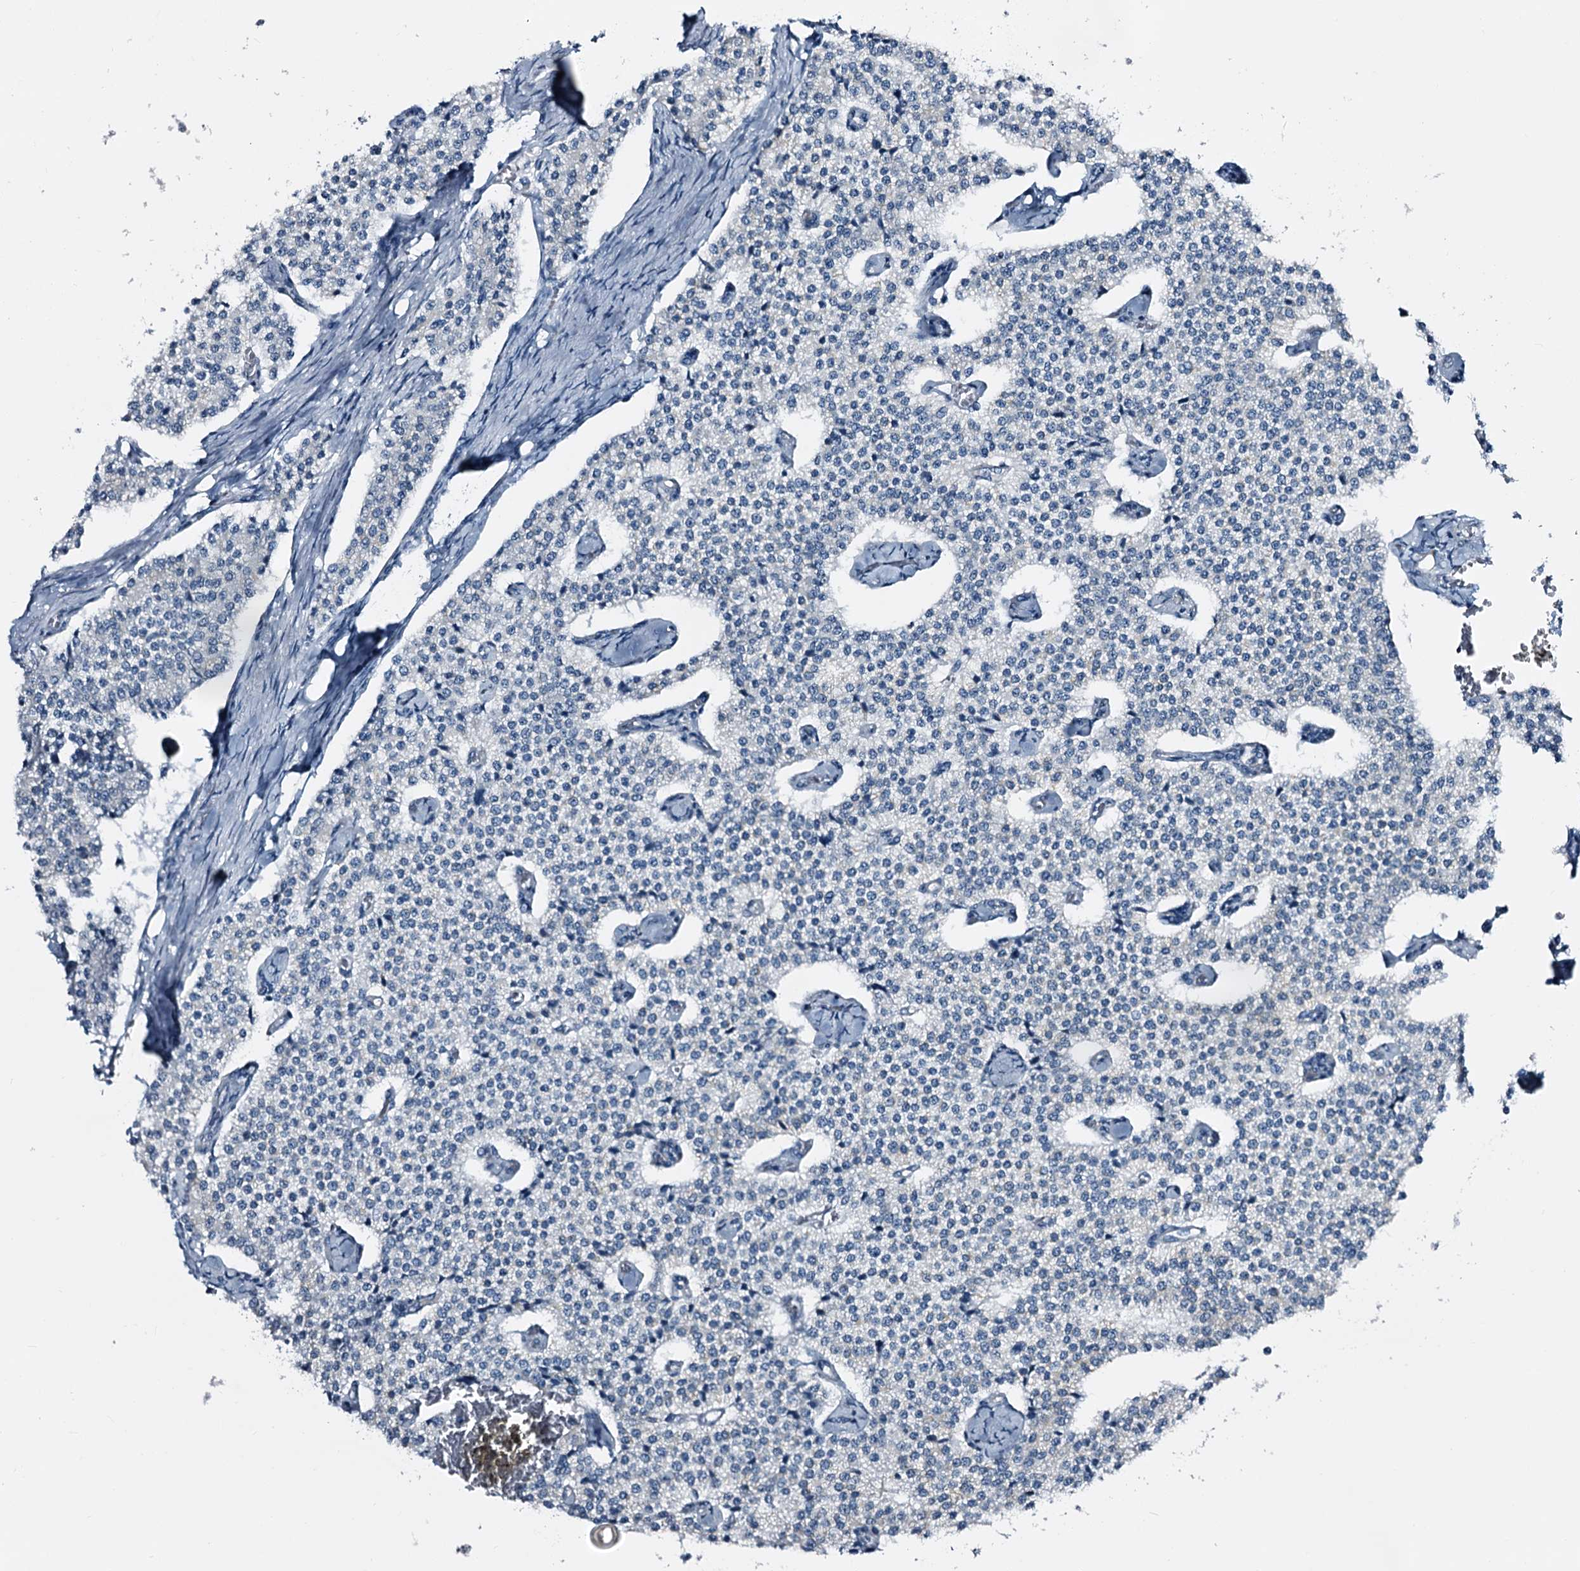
{"staining": {"intensity": "negative", "quantity": "none", "location": "none"}, "tissue": "carcinoid", "cell_type": "Tumor cells", "image_type": "cancer", "snomed": [{"axis": "morphology", "description": "Carcinoid, malignant, NOS"}, {"axis": "topography", "description": "Colon"}], "caption": "This is an IHC histopathology image of malignant carcinoid. There is no staining in tumor cells.", "gene": "SLC1A3", "patient": {"sex": "female", "age": 52}}